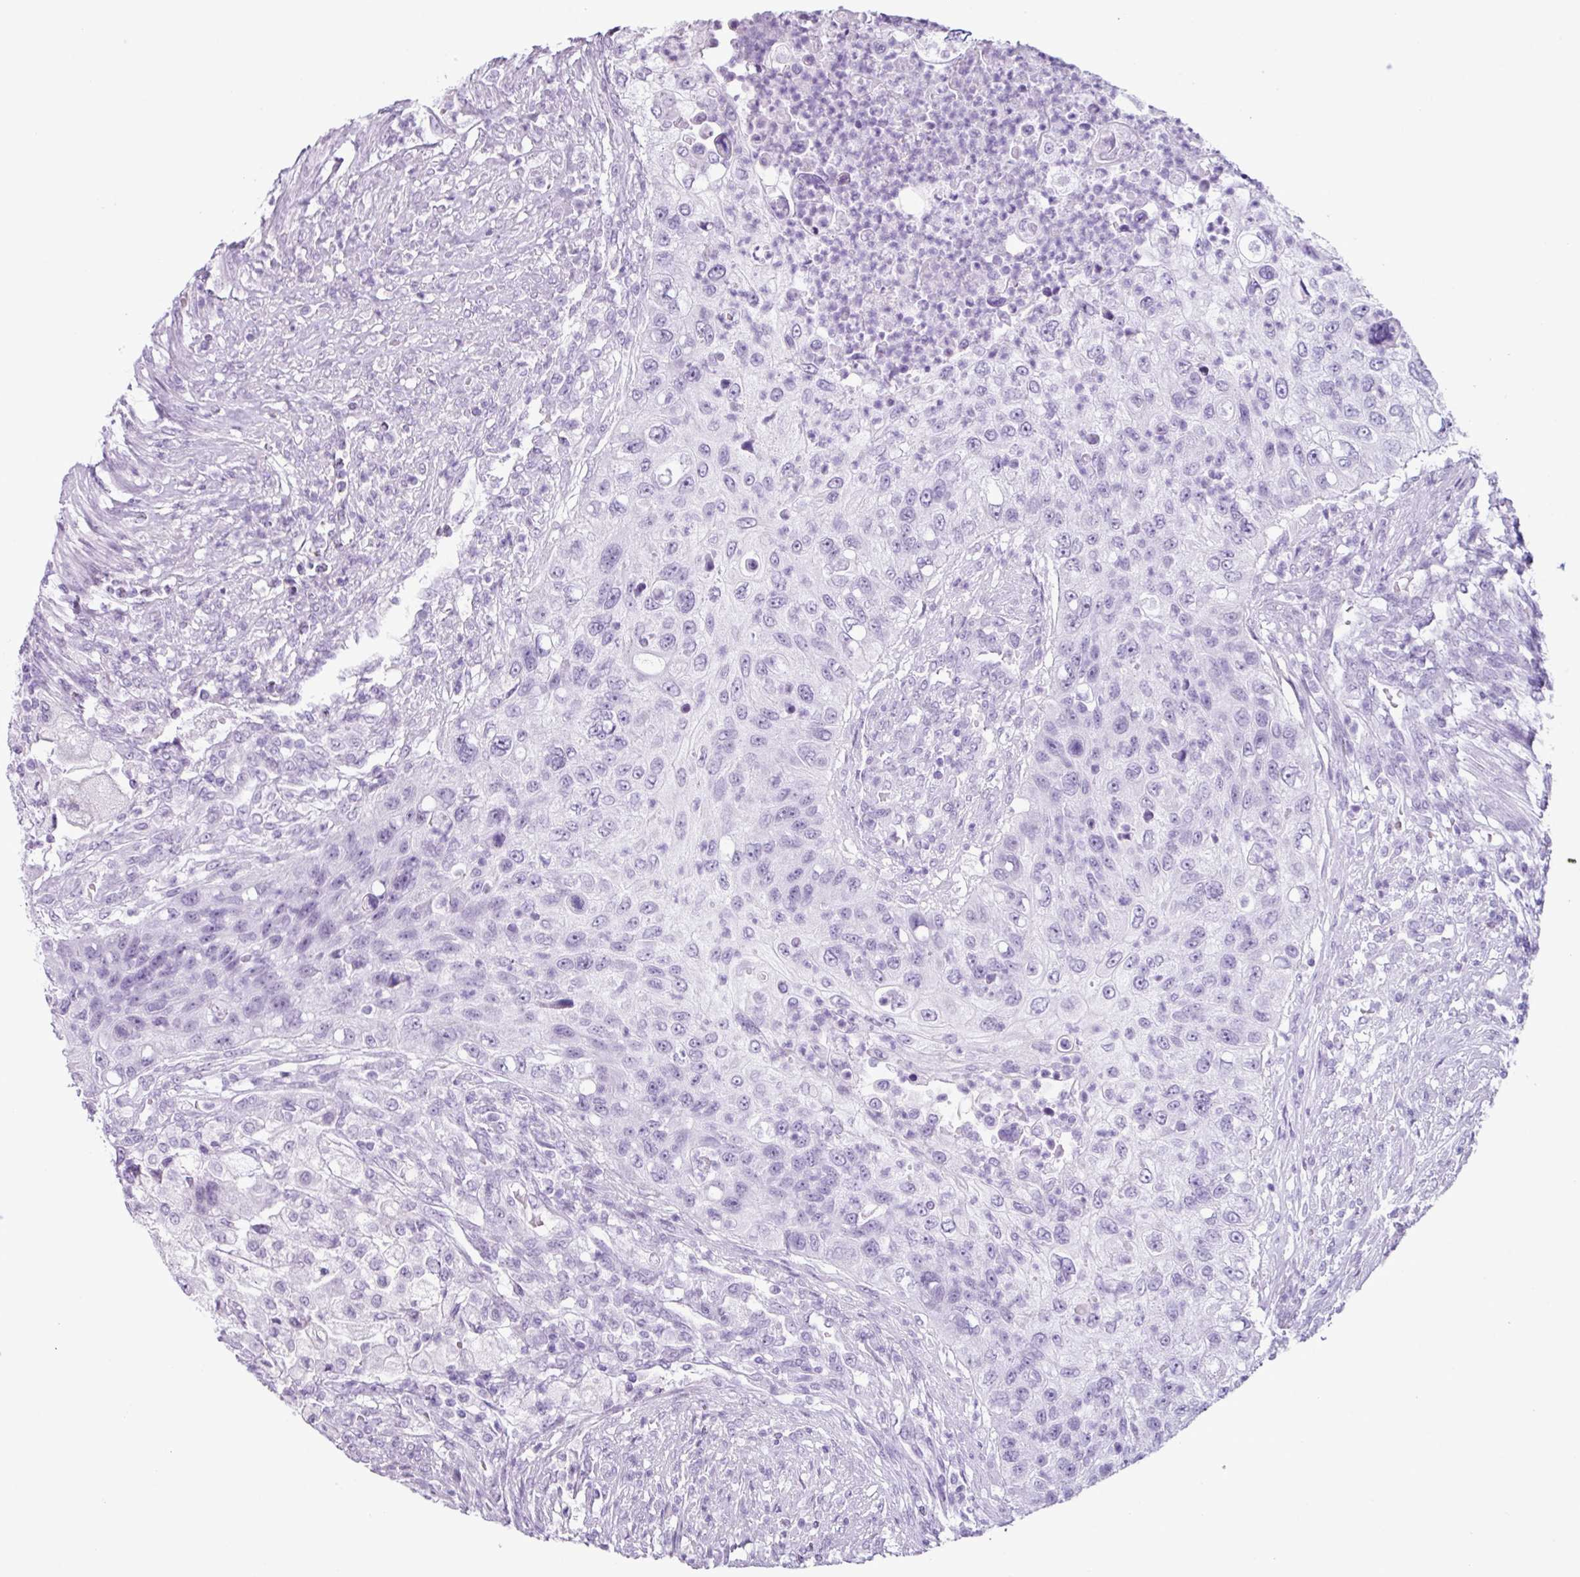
{"staining": {"intensity": "negative", "quantity": "none", "location": "none"}, "tissue": "urothelial cancer", "cell_type": "Tumor cells", "image_type": "cancer", "snomed": [{"axis": "morphology", "description": "Urothelial carcinoma, High grade"}, {"axis": "topography", "description": "Urinary bladder"}], "caption": "Urothelial cancer stained for a protein using IHC shows no expression tumor cells.", "gene": "SCT", "patient": {"sex": "female", "age": 60}}